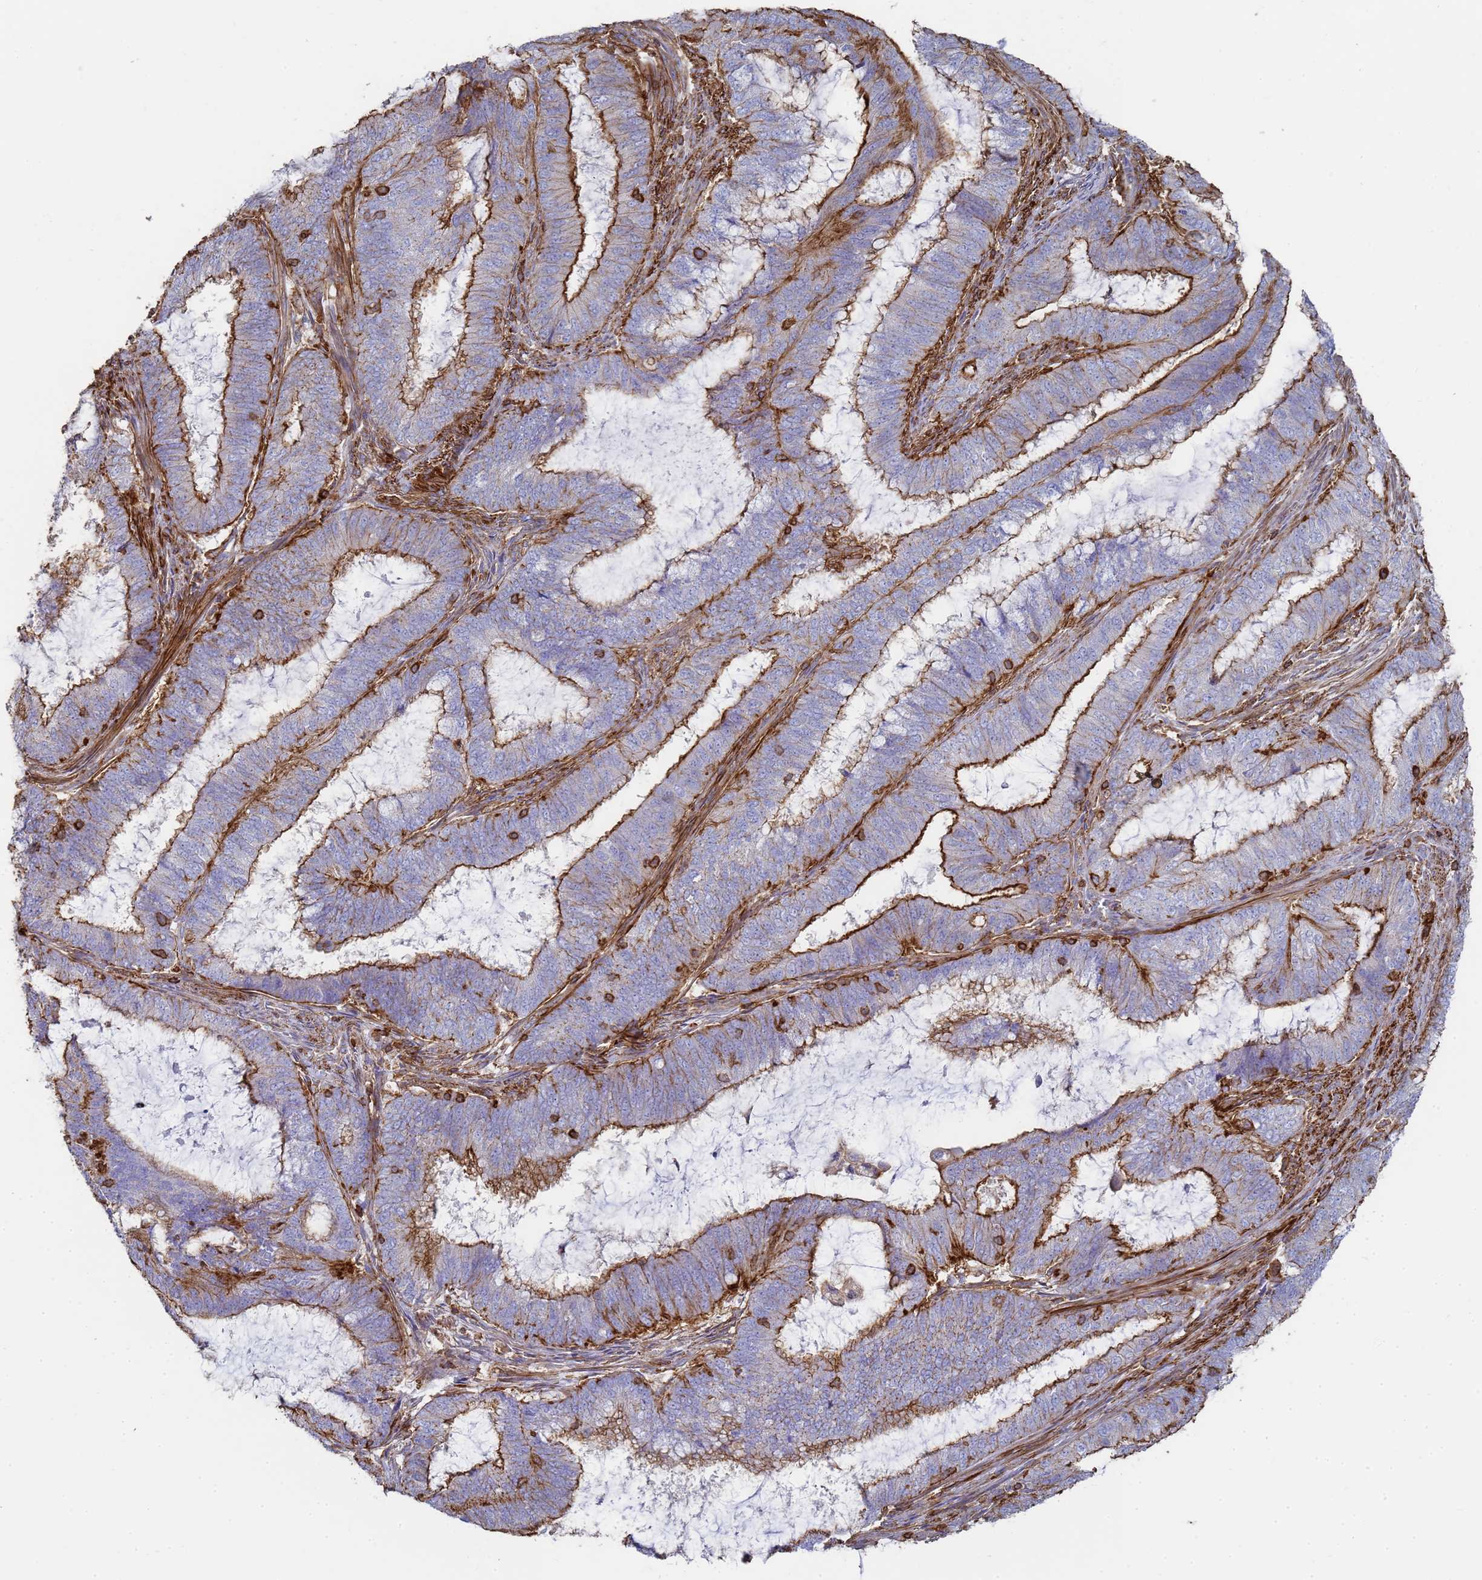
{"staining": {"intensity": "strong", "quantity": "25%-75%", "location": "cytoplasmic/membranous"}, "tissue": "endometrial cancer", "cell_type": "Tumor cells", "image_type": "cancer", "snomed": [{"axis": "morphology", "description": "Adenocarcinoma, NOS"}, {"axis": "topography", "description": "Endometrium"}], "caption": "A brown stain highlights strong cytoplasmic/membranous expression of a protein in human adenocarcinoma (endometrial) tumor cells.", "gene": "ACTB", "patient": {"sex": "female", "age": 51}}